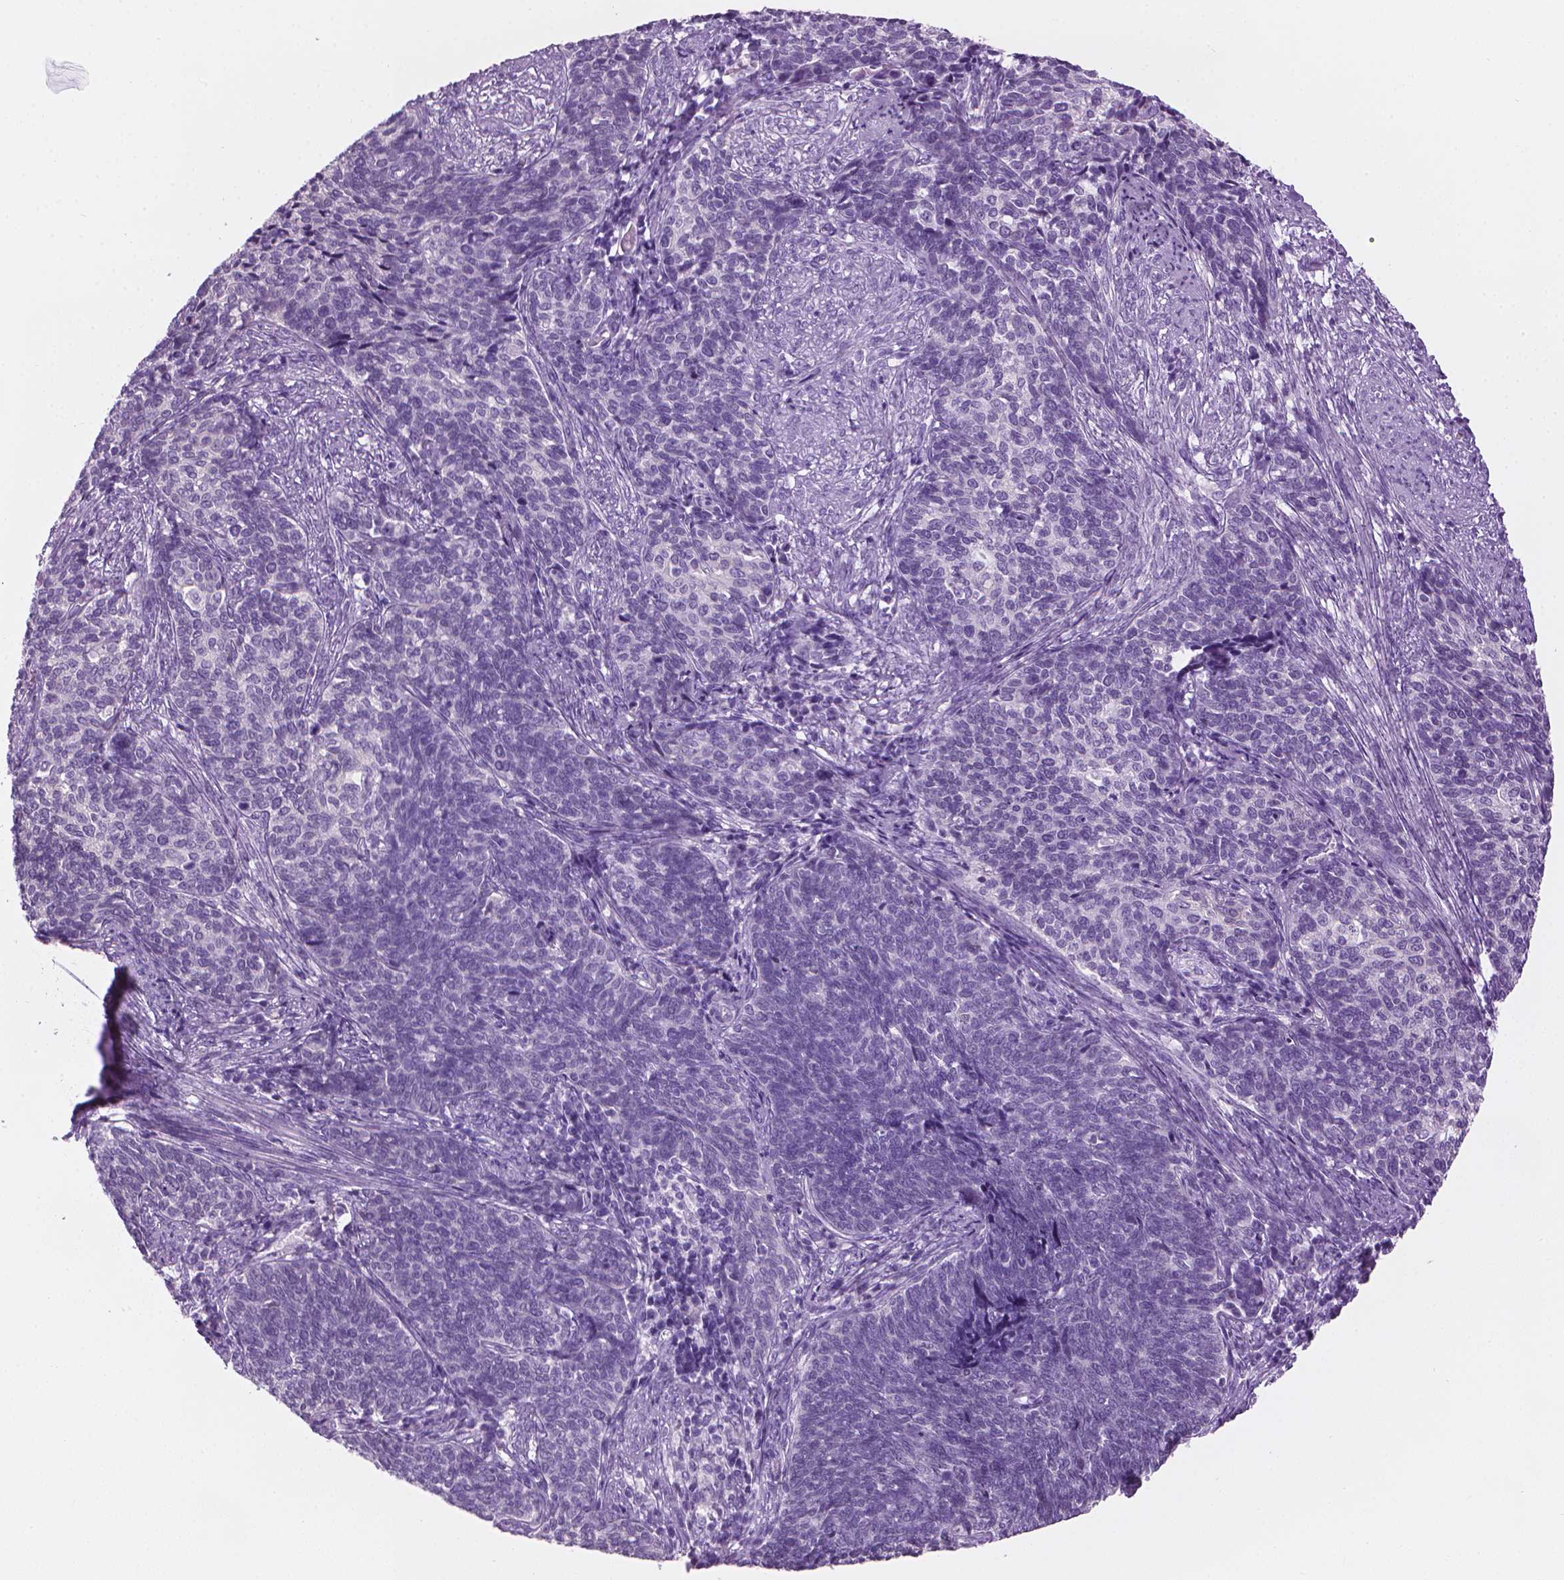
{"staining": {"intensity": "negative", "quantity": "none", "location": "none"}, "tissue": "cervical cancer", "cell_type": "Tumor cells", "image_type": "cancer", "snomed": [{"axis": "morphology", "description": "Squamous cell carcinoma, NOS"}, {"axis": "topography", "description": "Cervix"}], "caption": "IHC histopathology image of cervical squamous cell carcinoma stained for a protein (brown), which displays no positivity in tumor cells.", "gene": "TTC29", "patient": {"sex": "female", "age": 39}}